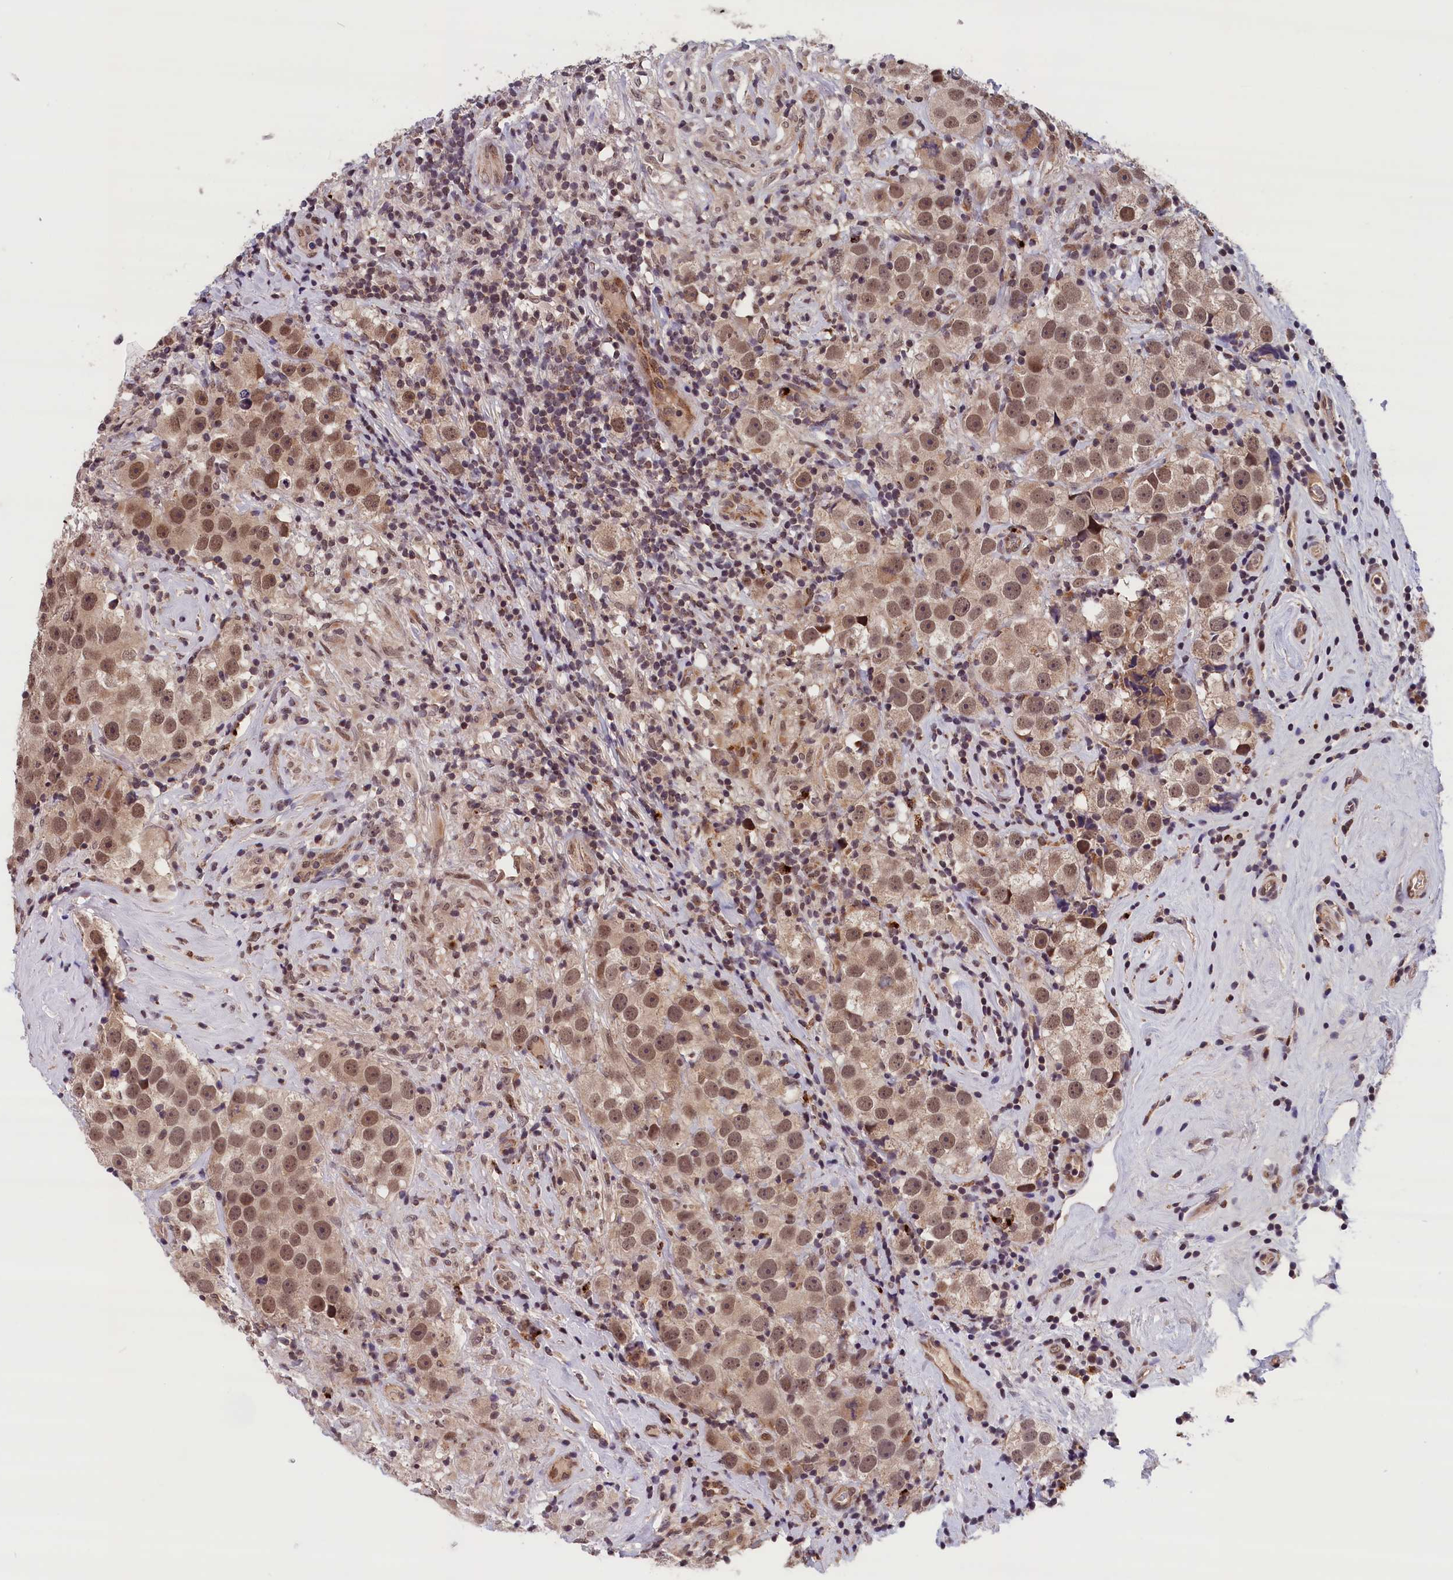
{"staining": {"intensity": "moderate", "quantity": ">75%", "location": "nuclear"}, "tissue": "testis cancer", "cell_type": "Tumor cells", "image_type": "cancer", "snomed": [{"axis": "morphology", "description": "Seminoma, NOS"}, {"axis": "topography", "description": "Testis"}], "caption": "Brown immunohistochemical staining in human testis seminoma shows moderate nuclear staining in approximately >75% of tumor cells. The protein is stained brown, and the nuclei are stained in blue (DAB IHC with brightfield microscopy, high magnification).", "gene": "KCNK6", "patient": {"sex": "male", "age": 49}}